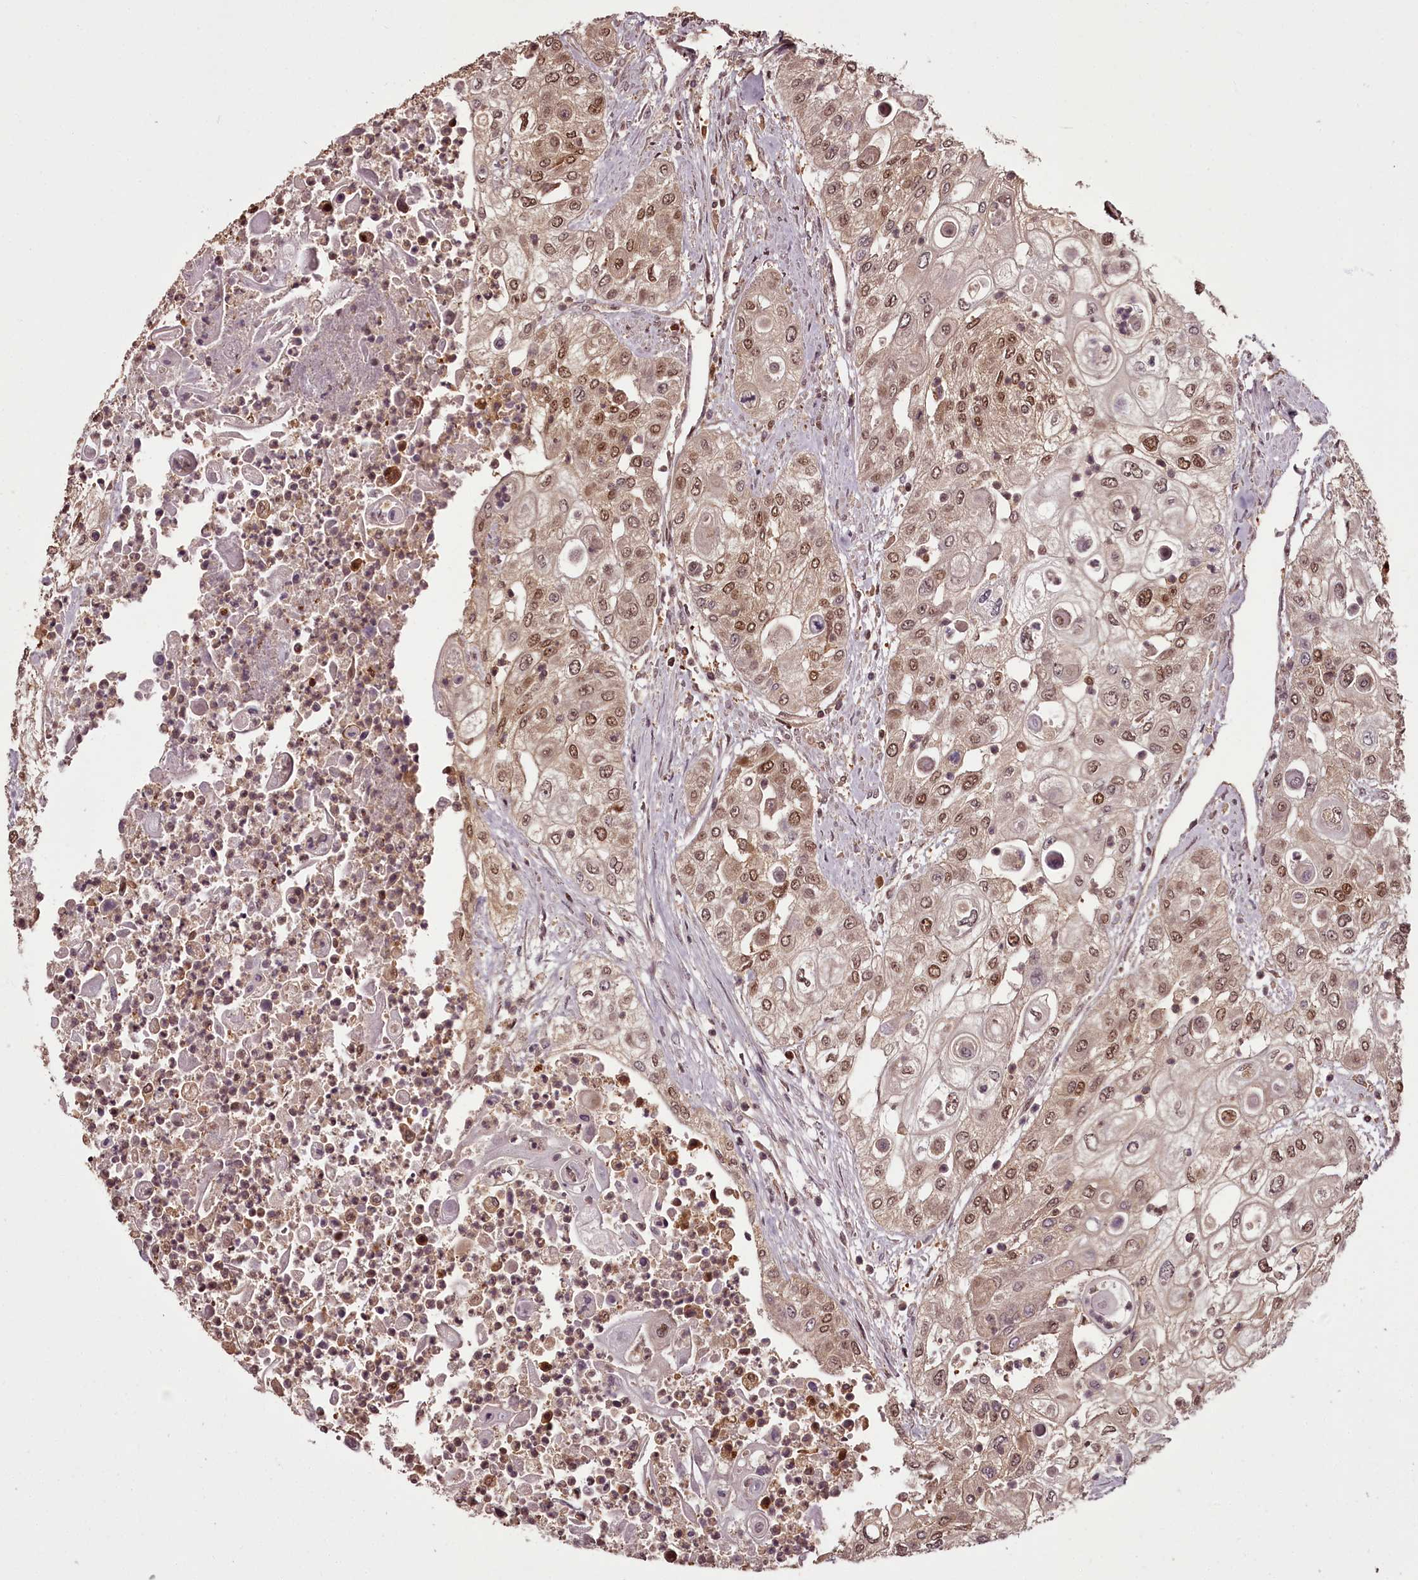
{"staining": {"intensity": "moderate", "quantity": ">75%", "location": "nuclear"}, "tissue": "urothelial cancer", "cell_type": "Tumor cells", "image_type": "cancer", "snomed": [{"axis": "morphology", "description": "Urothelial carcinoma, High grade"}, {"axis": "topography", "description": "Urinary bladder"}], "caption": "DAB (3,3'-diaminobenzidine) immunohistochemical staining of high-grade urothelial carcinoma shows moderate nuclear protein positivity in about >75% of tumor cells.", "gene": "NPRL2", "patient": {"sex": "female", "age": 79}}